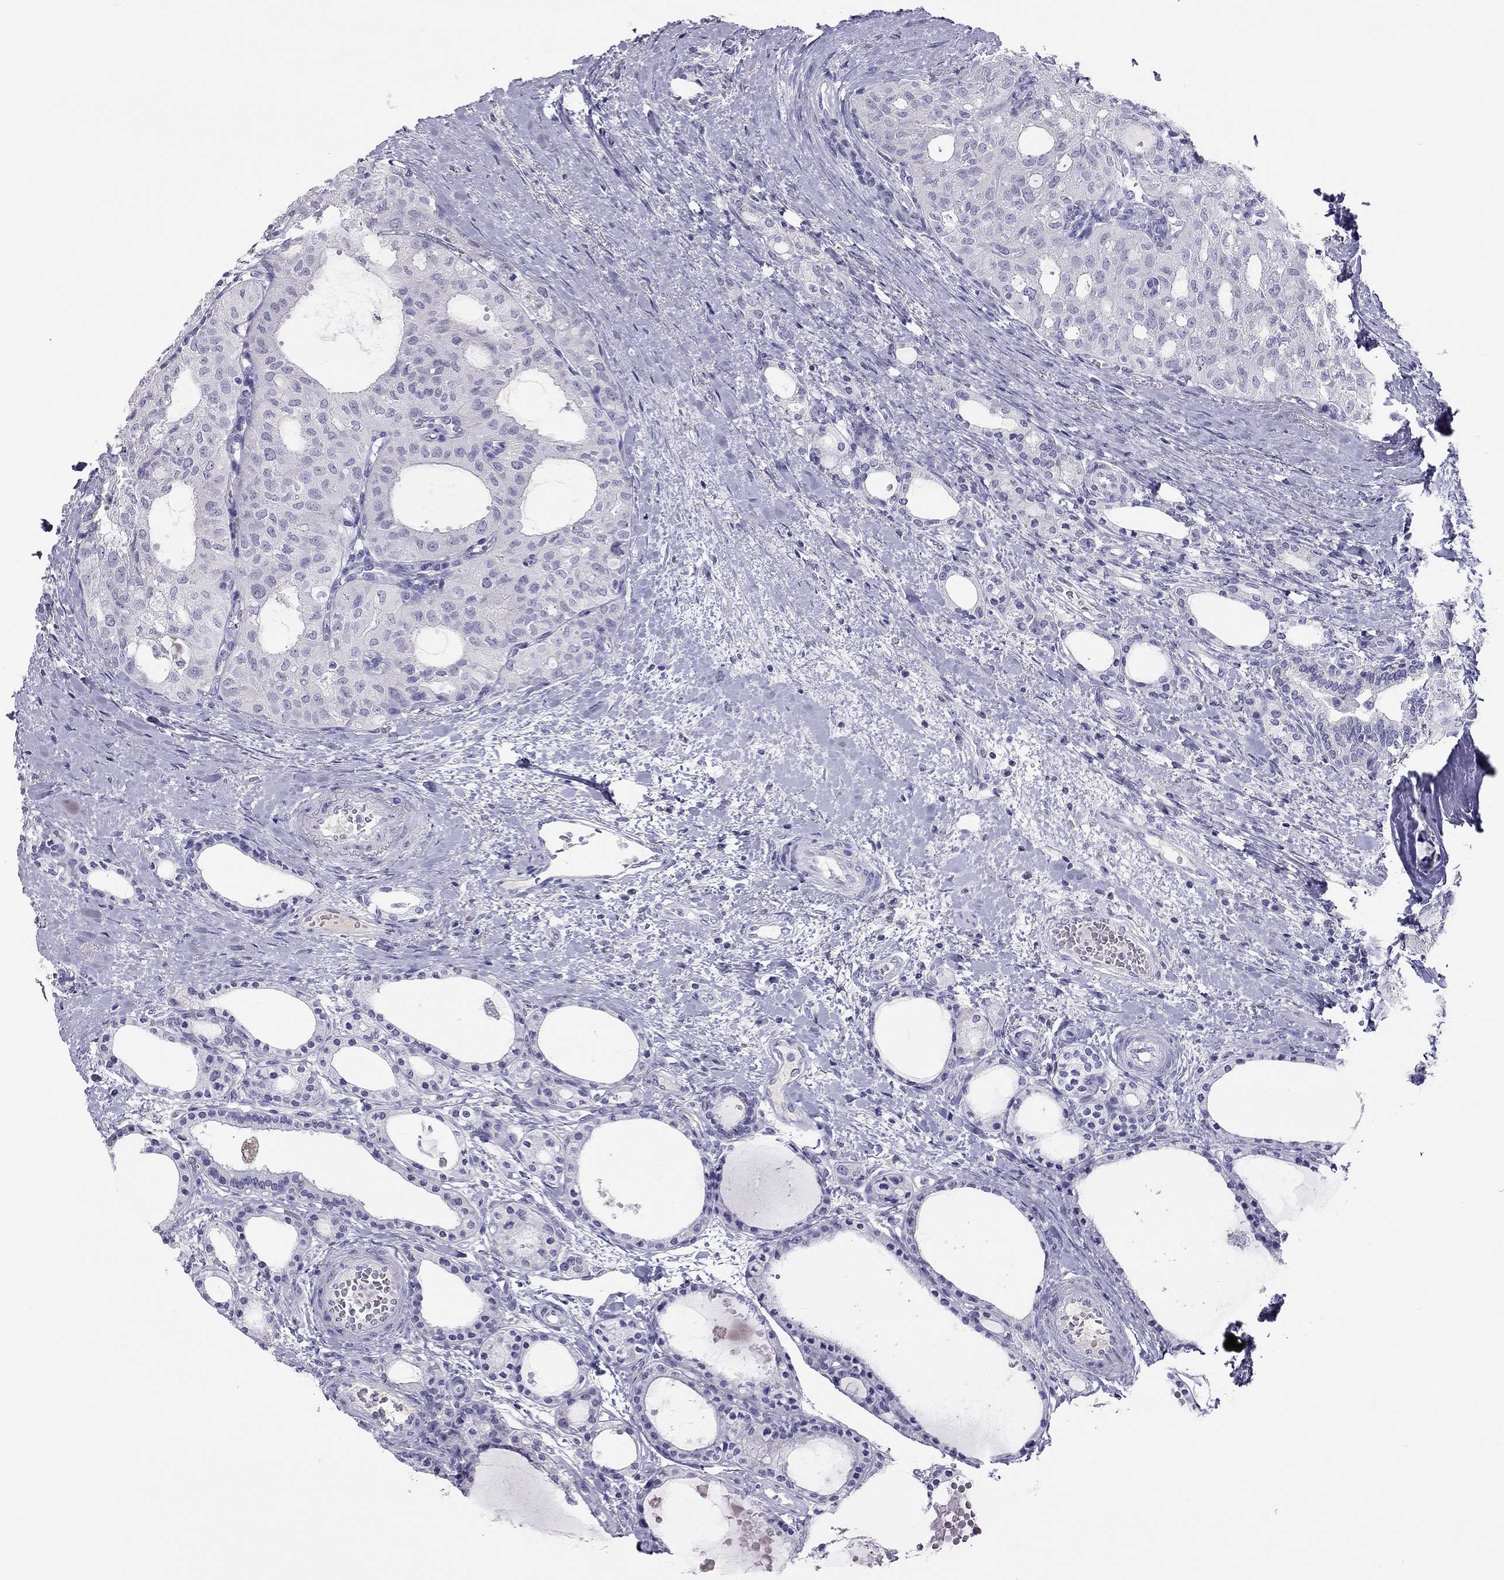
{"staining": {"intensity": "negative", "quantity": "none", "location": "none"}, "tissue": "thyroid cancer", "cell_type": "Tumor cells", "image_type": "cancer", "snomed": [{"axis": "morphology", "description": "Follicular adenoma carcinoma, NOS"}, {"axis": "topography", "description": "Thyroid gland"}], "caption": "Human thyroid cancer (follicular adenoma carcinoma) stained for a protein using immunohistochemistry displays no positivity in tumor cells.", "gene": "KLRG1", "patient": {"sex": "male", "age": 75}}